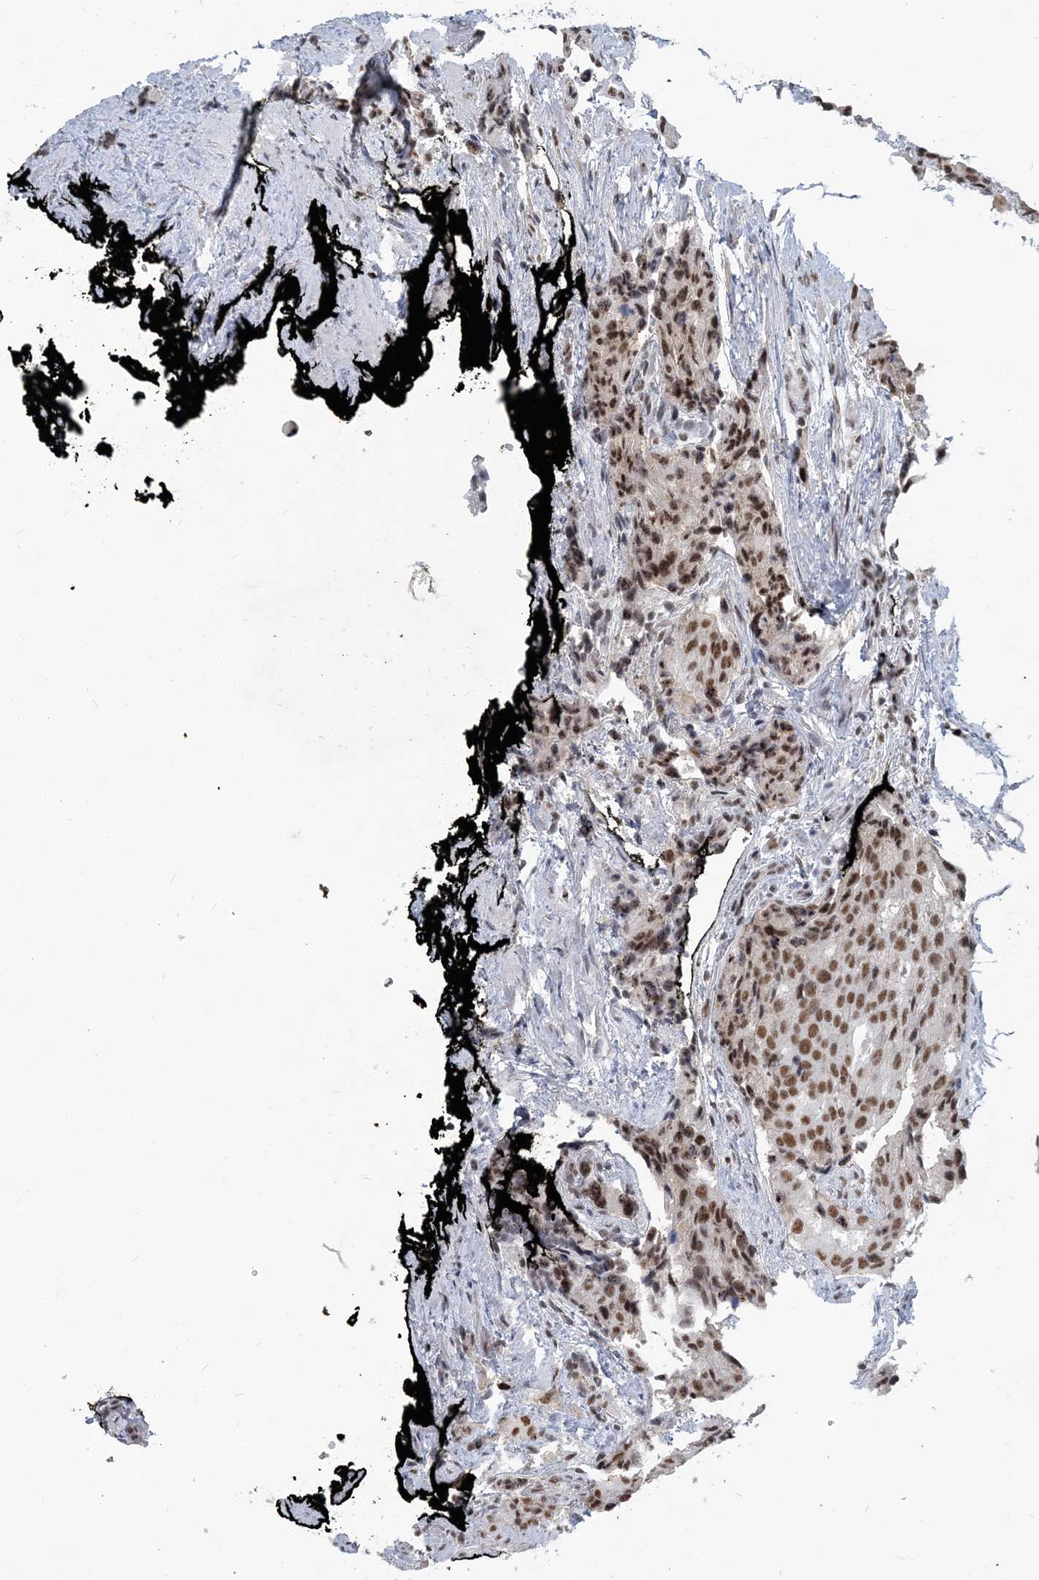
{"staining": {"intensity": "moderate", "quantity": ">75%", "location": "nuclear"}, "tissue": "prostate cancer", "cell_type": "Tumor cells", "image_type": "cancer", "snomed": [{"axis": "morphology", "description": "Adenocarcinoma, High grade"}, {"axis": "topography", "description": "Prostate"}], "caption": "A micrograph of high-grade adenocarcinoma (prostate) stained for a protein displays moderate nuclear brown staining in tumor cells. (Stains: DAB (3,3'-diaminobenzidine) in brown, nuclei in blue, Microscopy: brightfield microscopy at high magnification).", "gene": "PLRG1", "patient": {"sex": "male", "age": 58}}